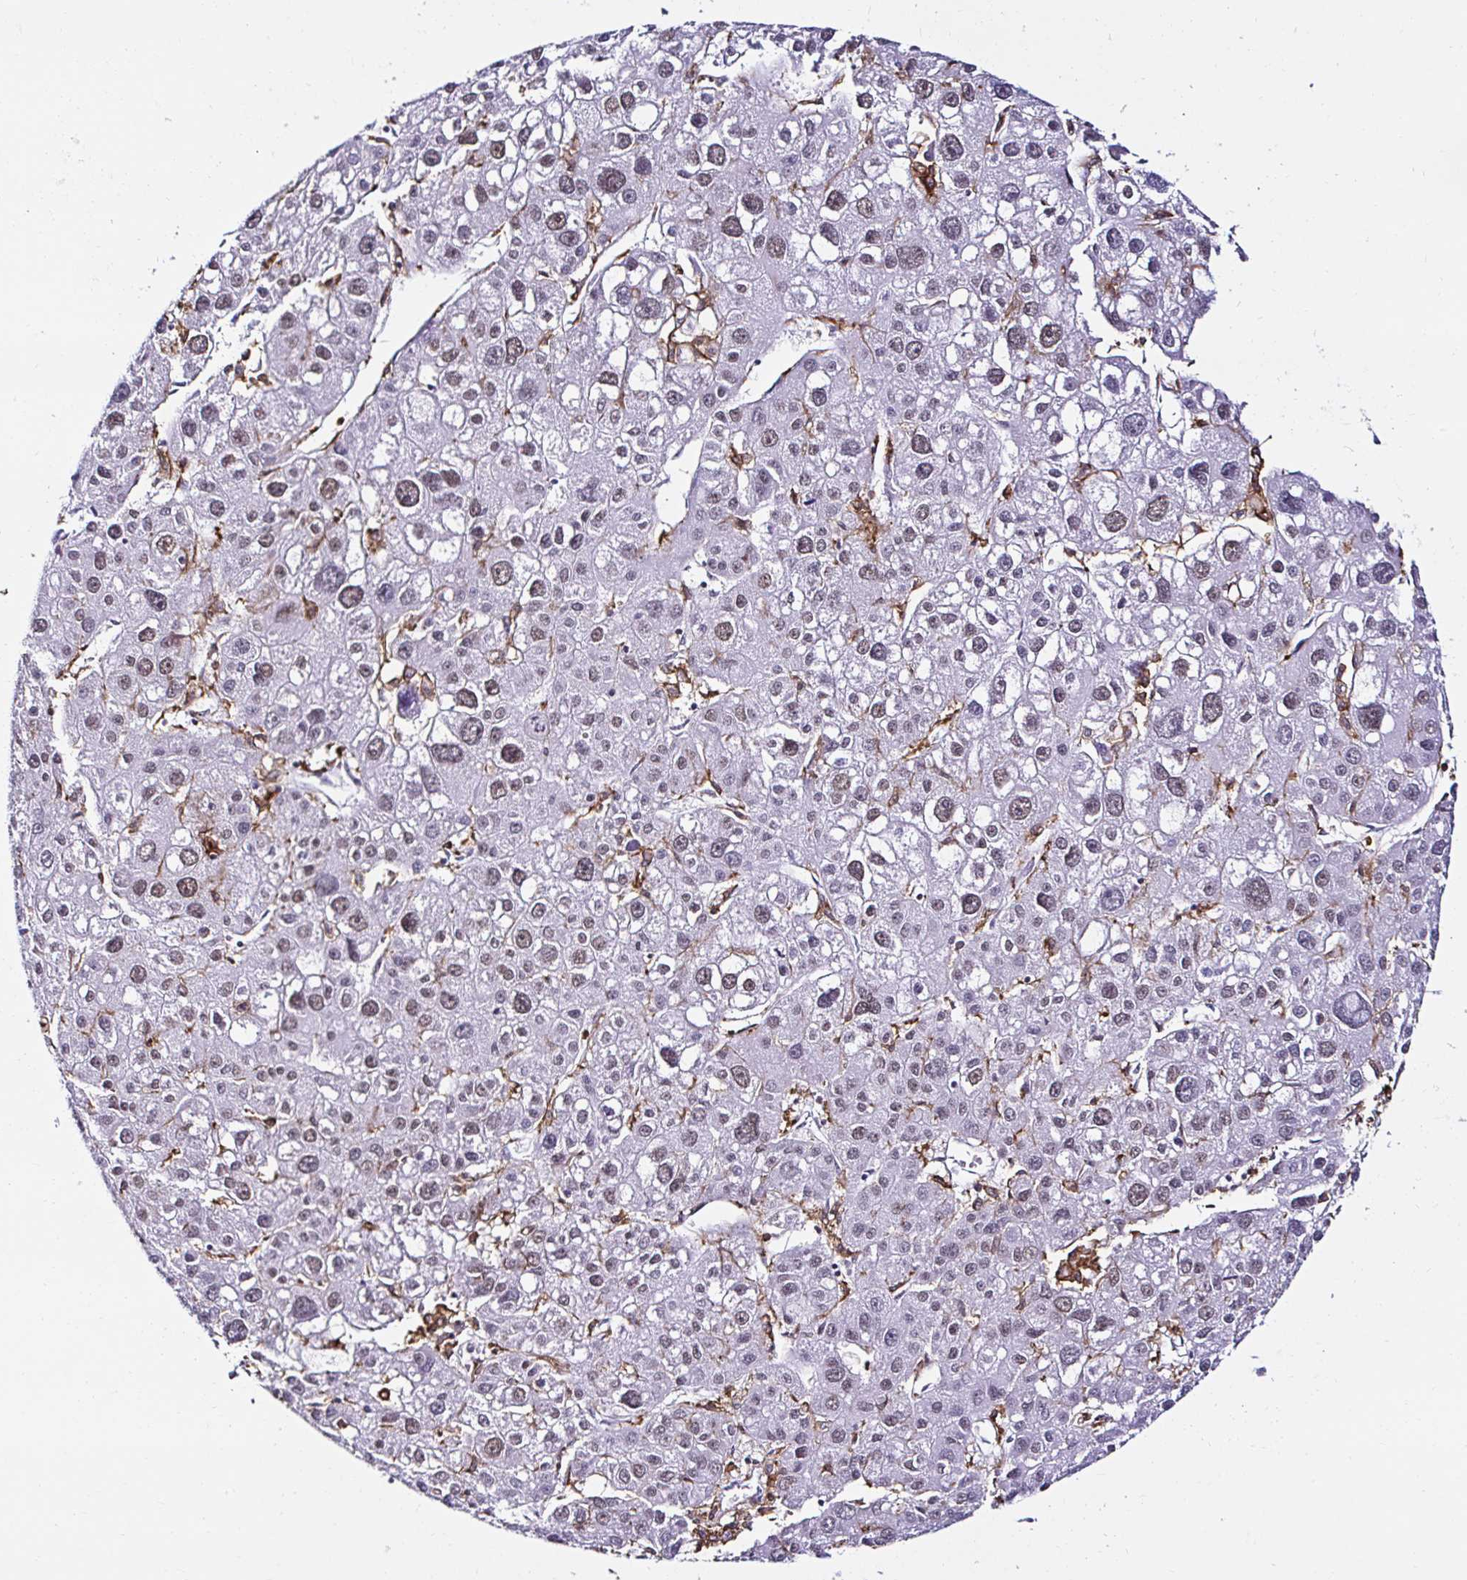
{"staining": {"intensity": "weak", "quantity": ">75%", "location": "nuclear"}, "tissue": "liver cancer", "cell_type": "Tumor cells", "image_type": "cancer", "snomed": [{"axis": "morphology", "description": "Carcinoma, Hepatocellular, NOS"}, {"axis": "topography", "description": "Liver"}], "caption": "Weak nuclear protein expression is present in about >75% of tumor cells in liver hepatocellular carcinoma.", "gene": "CYBB", "patient": {"sex": "male", "age": 73}}